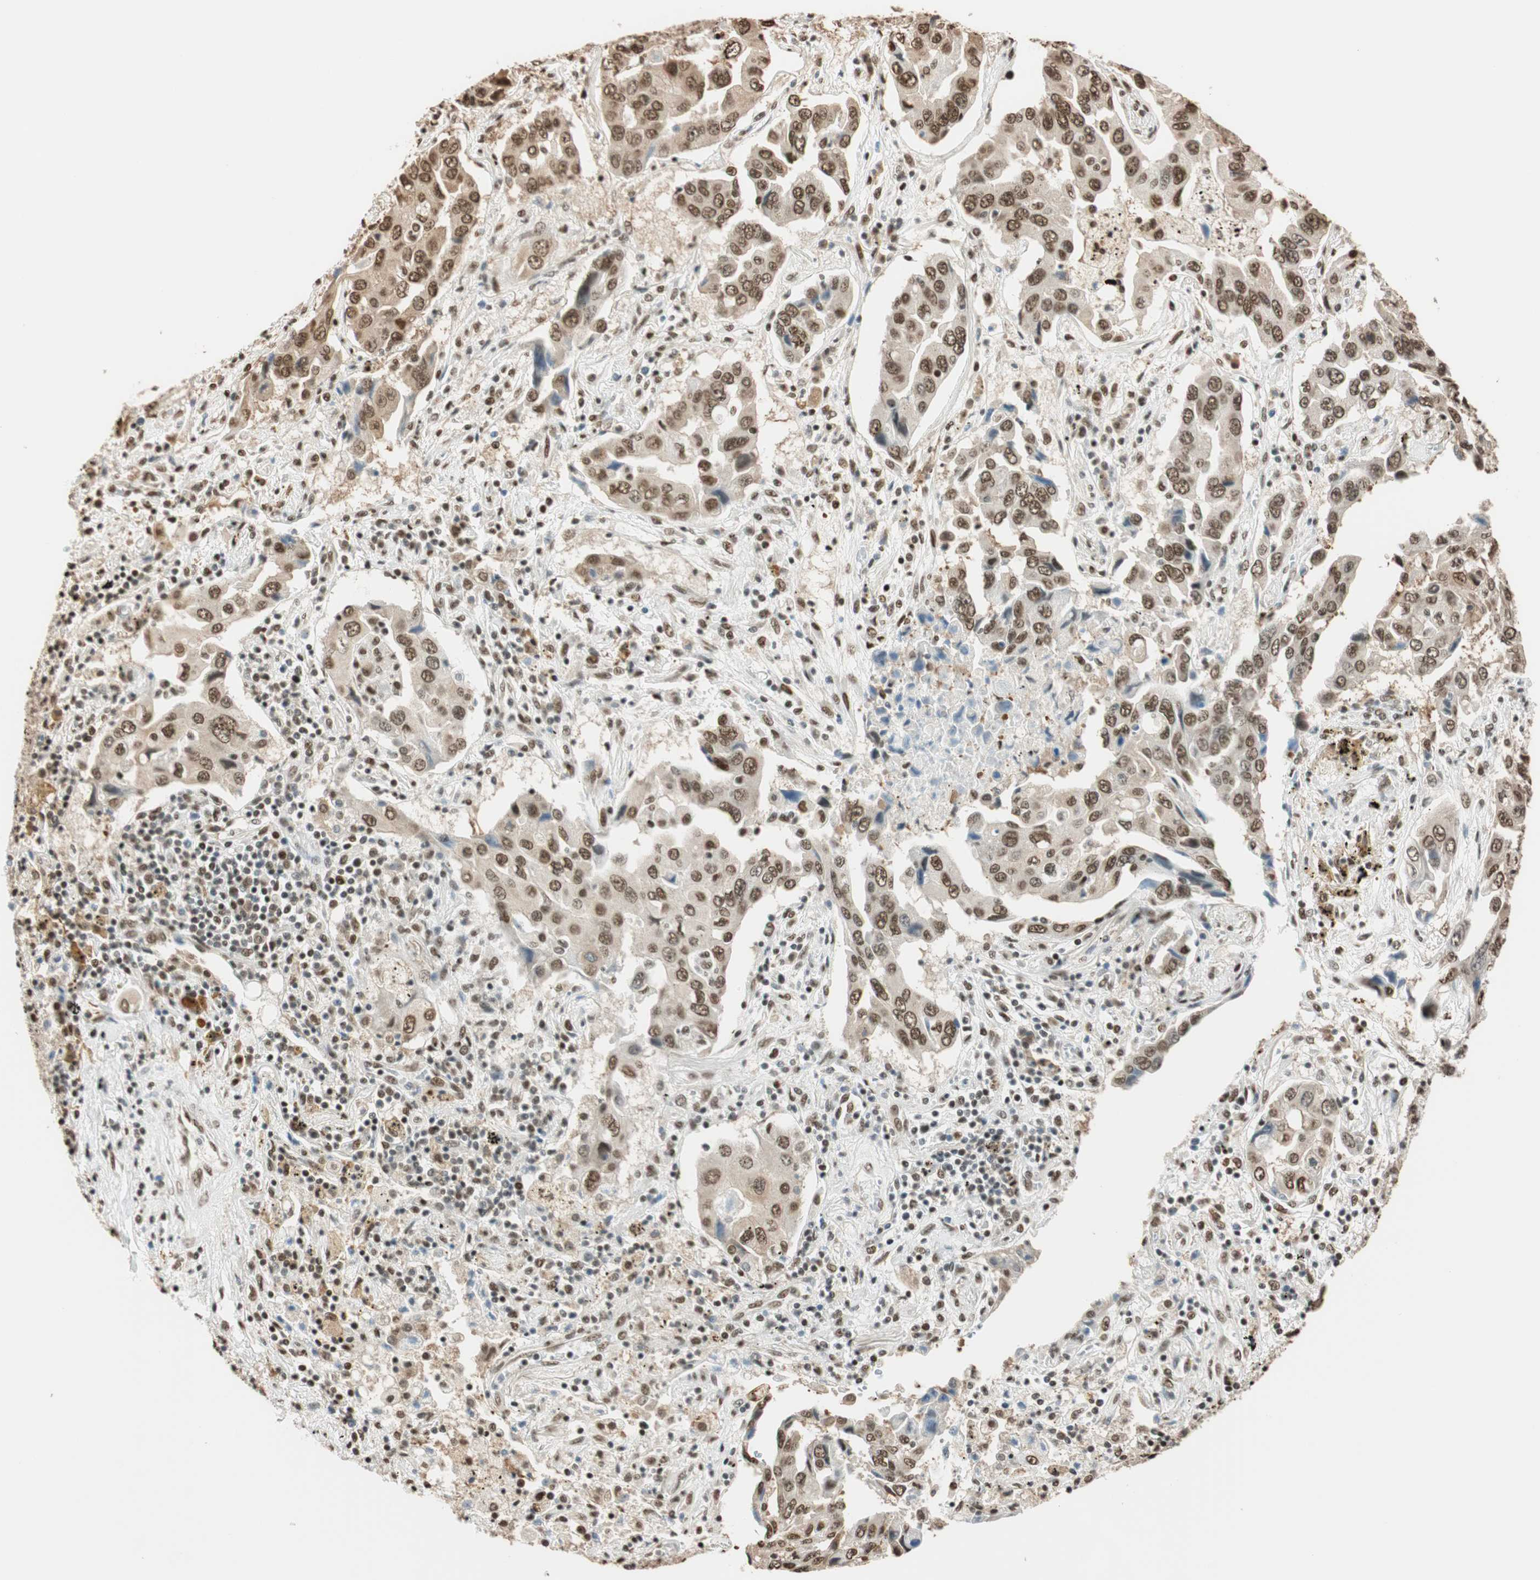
{"staining": {"intensity": "moderate", "quantity": "25%-75%", "location": "cytoplasmic/membranous,nuclear"}, "tissue": "lung cancer", "cell_type": "Tumor cells", "image_type": "cancer", "snomed": [{"axis": "morphology", "description": "Adenocarcinoma, NOS"}, {"axis": "topography", "description": "Lung"}], "caption": "An immunohistochemistry histopathology image of neoplastic tissue is shown. Protein staining in brown labels moderate cytoplasmic/membranous and nuclear positivity in lung adenocarcinoma within tumor cells.", "gene": "FANCG", "patient": {"sex": "female", "age": 65}}